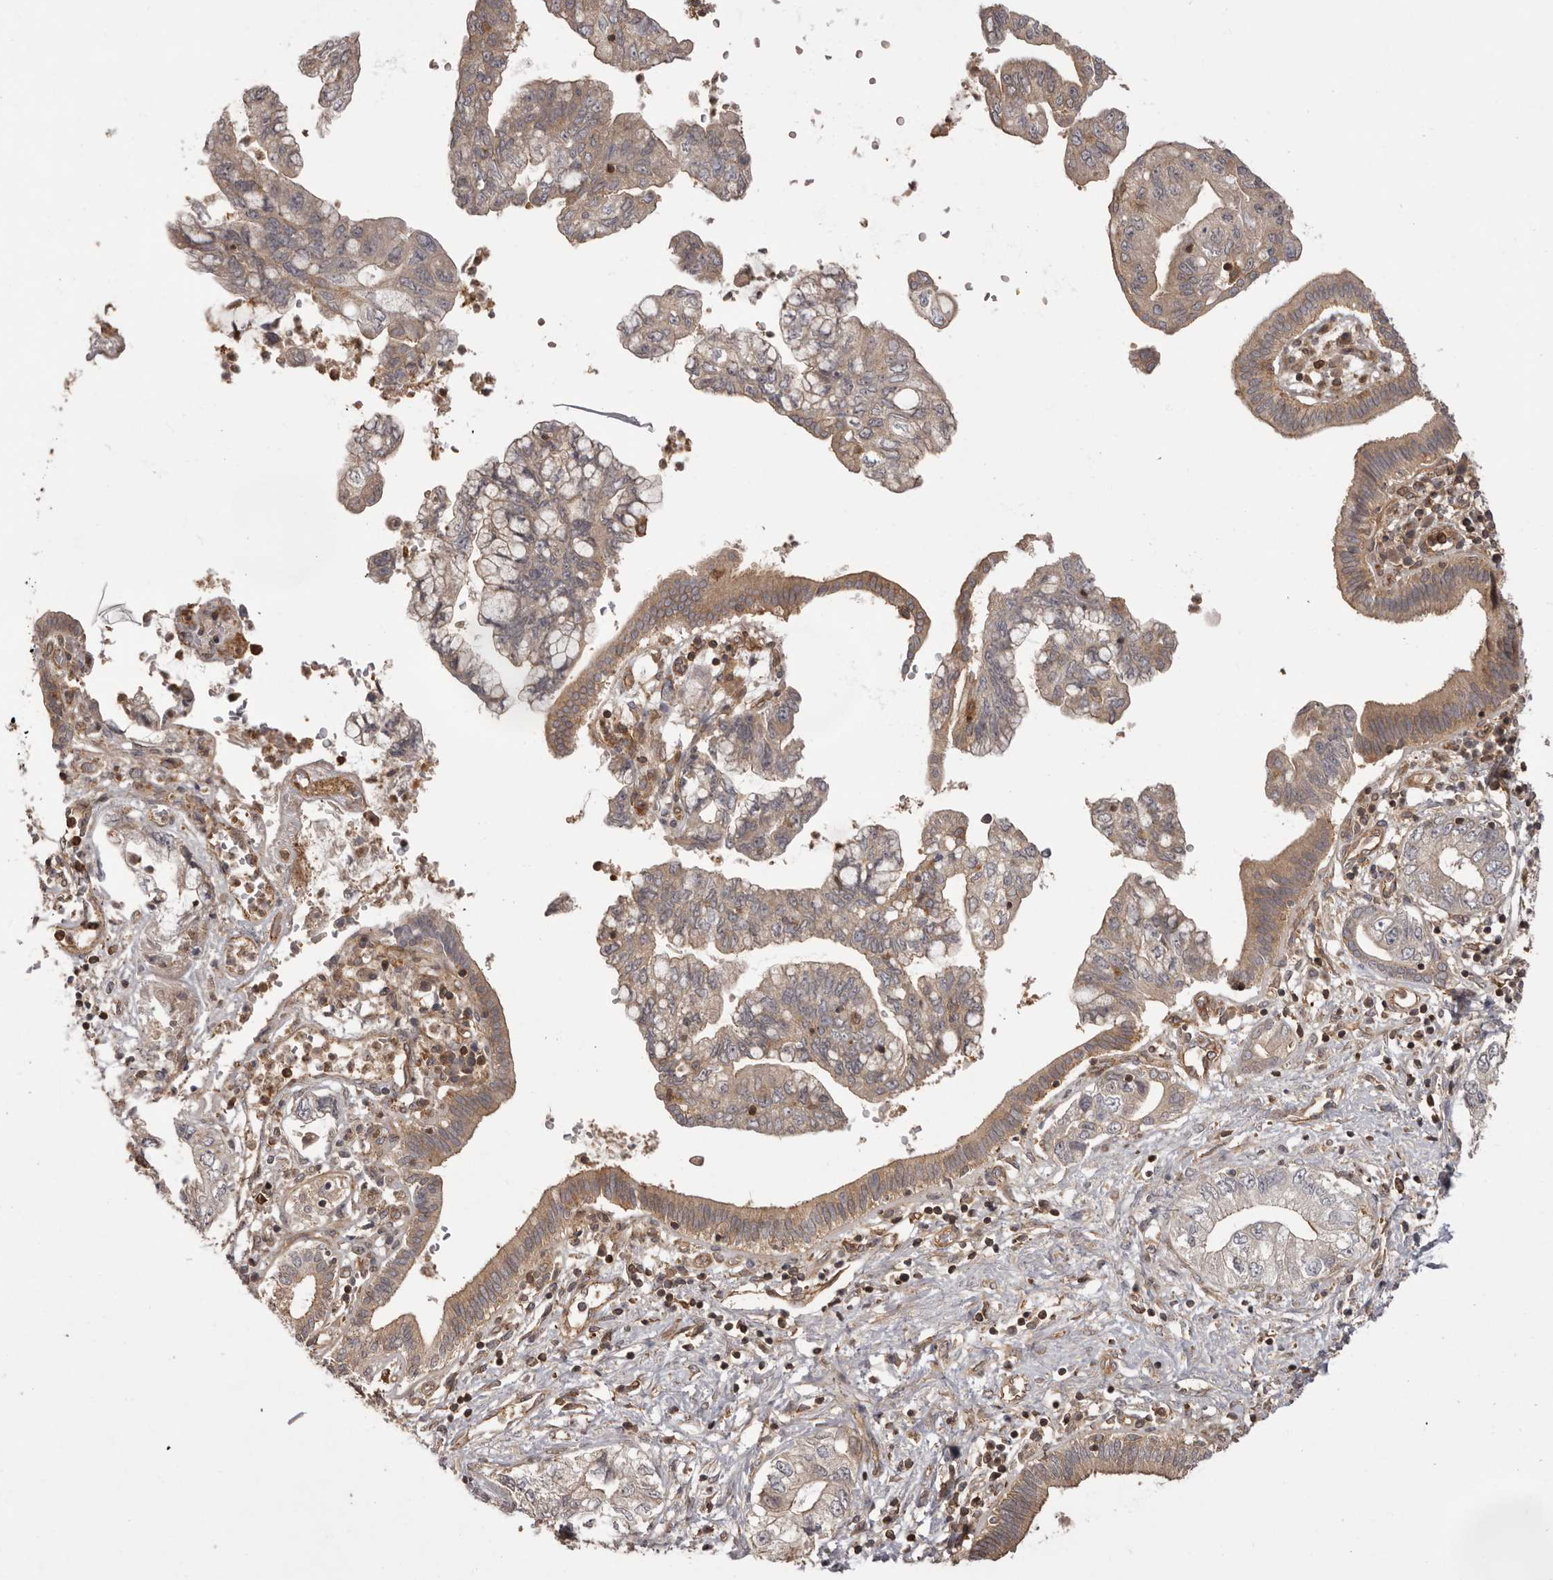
{"staining": {"intensity": "weak", "quantity": ">75%", "location": "cytoplasmic/membranous"}, "tissue": "pancreatic cancer", "cell_type": "Tumor cells", "image_type": "cancer", "snomed": [{"axis": "morphology", "description": "Adenocarcinoma, NOS"}, {"axis": "topography", "description": "Pancreas"}], "caption": "Pancreatic cancer (adenocarcinoma) stained for a protein displays weak cytoplasmic/membranous positivity in tumor cells.", "gene": "NFKBIA", "patient": {"sex": "female", "age": 73}}